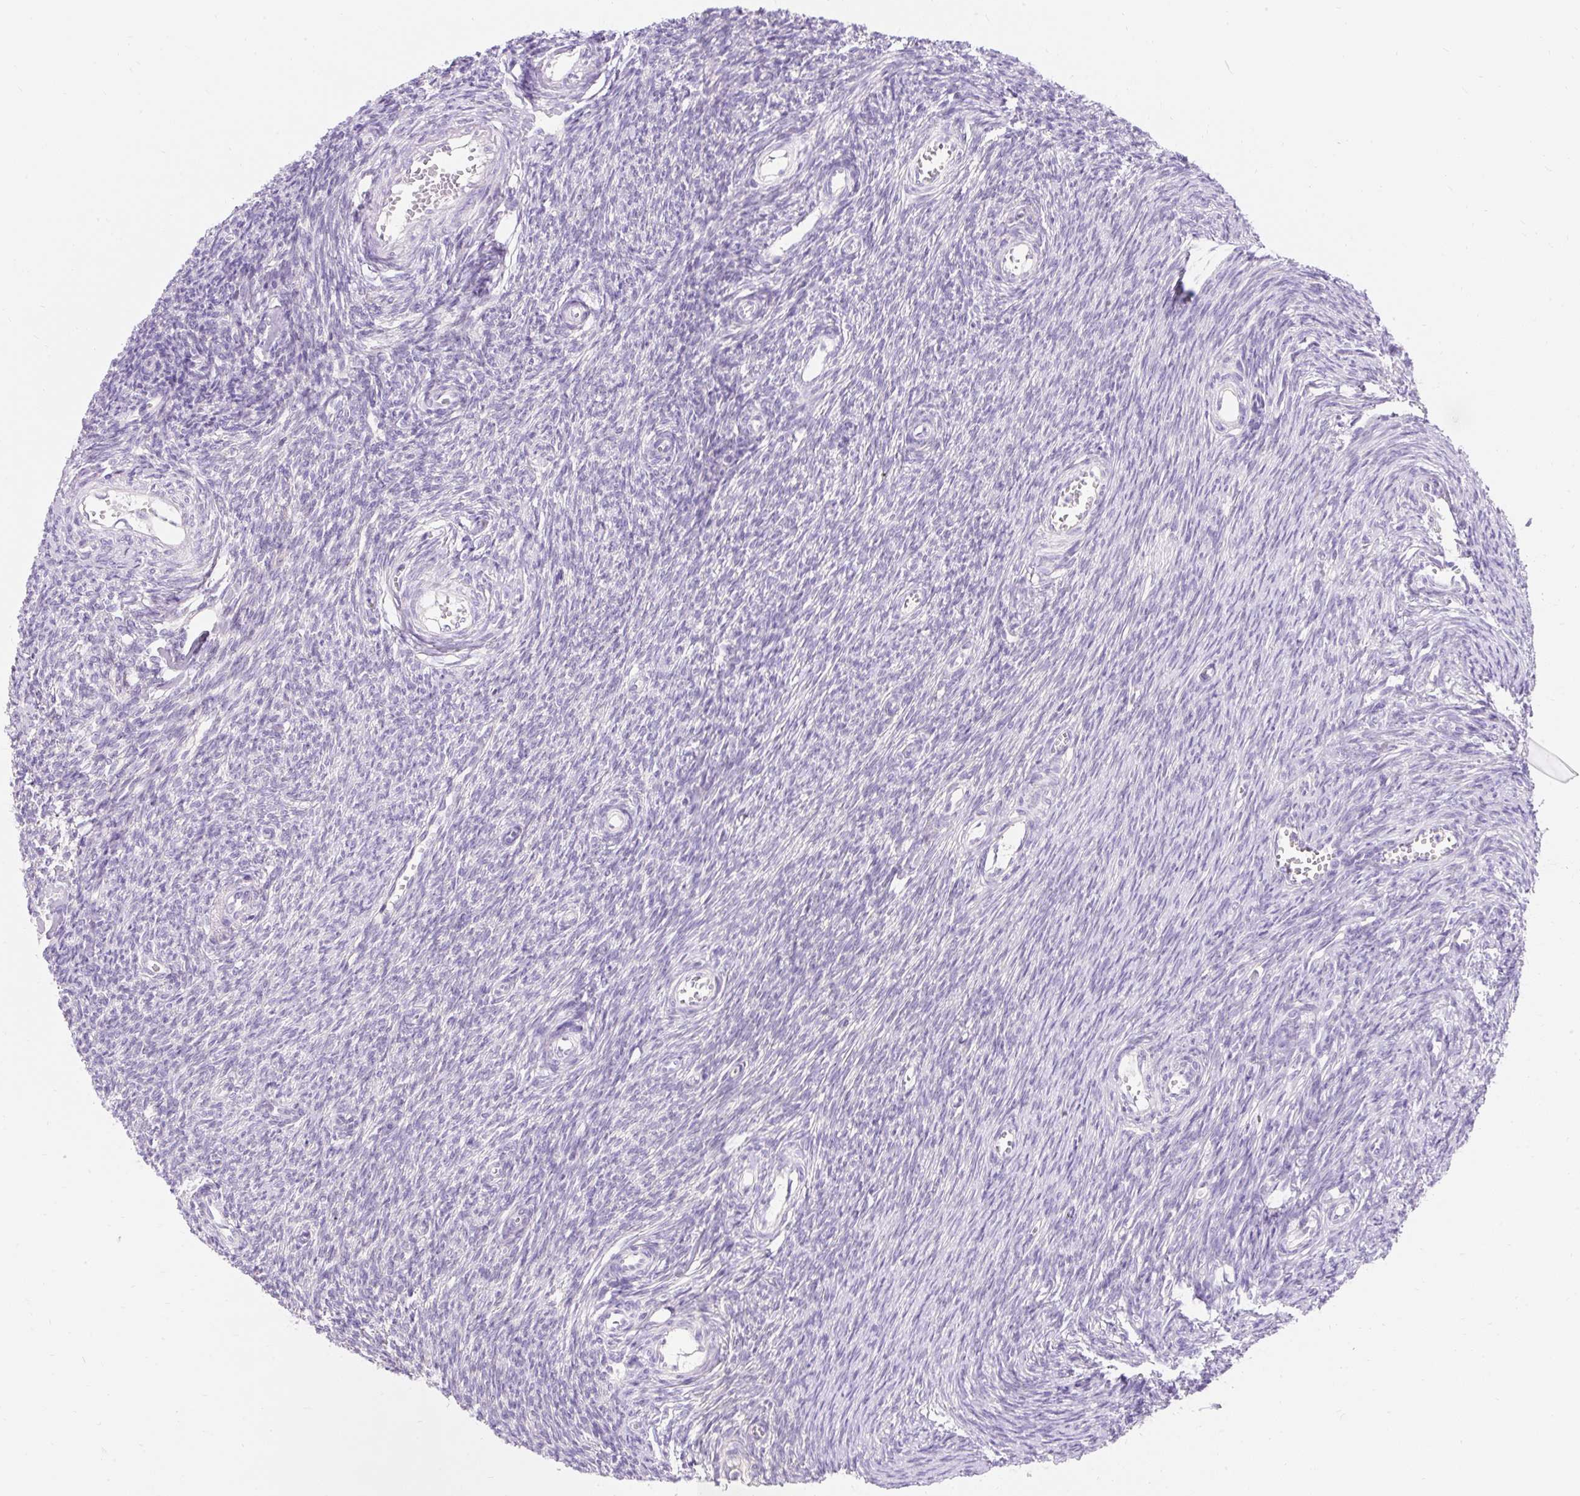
{"staining": {"intensity": "negative", "quantity": "none", "location": "none"}, "tissue": "ovary", "cell_type": "Follicle cells", "image_type": "normal", "snomed": [{"axis": "morphology", "description": "Normal tissue, NOS"}, {"axis": "topography", "description": "Ovary"}], "caption": "This is an immunohistochemistry (IHC) photomicrograph of unremarkable human ovary. There is no staining in follicle cells.", "gene": "TMEM150C", "patient": {"sex": "female", "age": 44}}